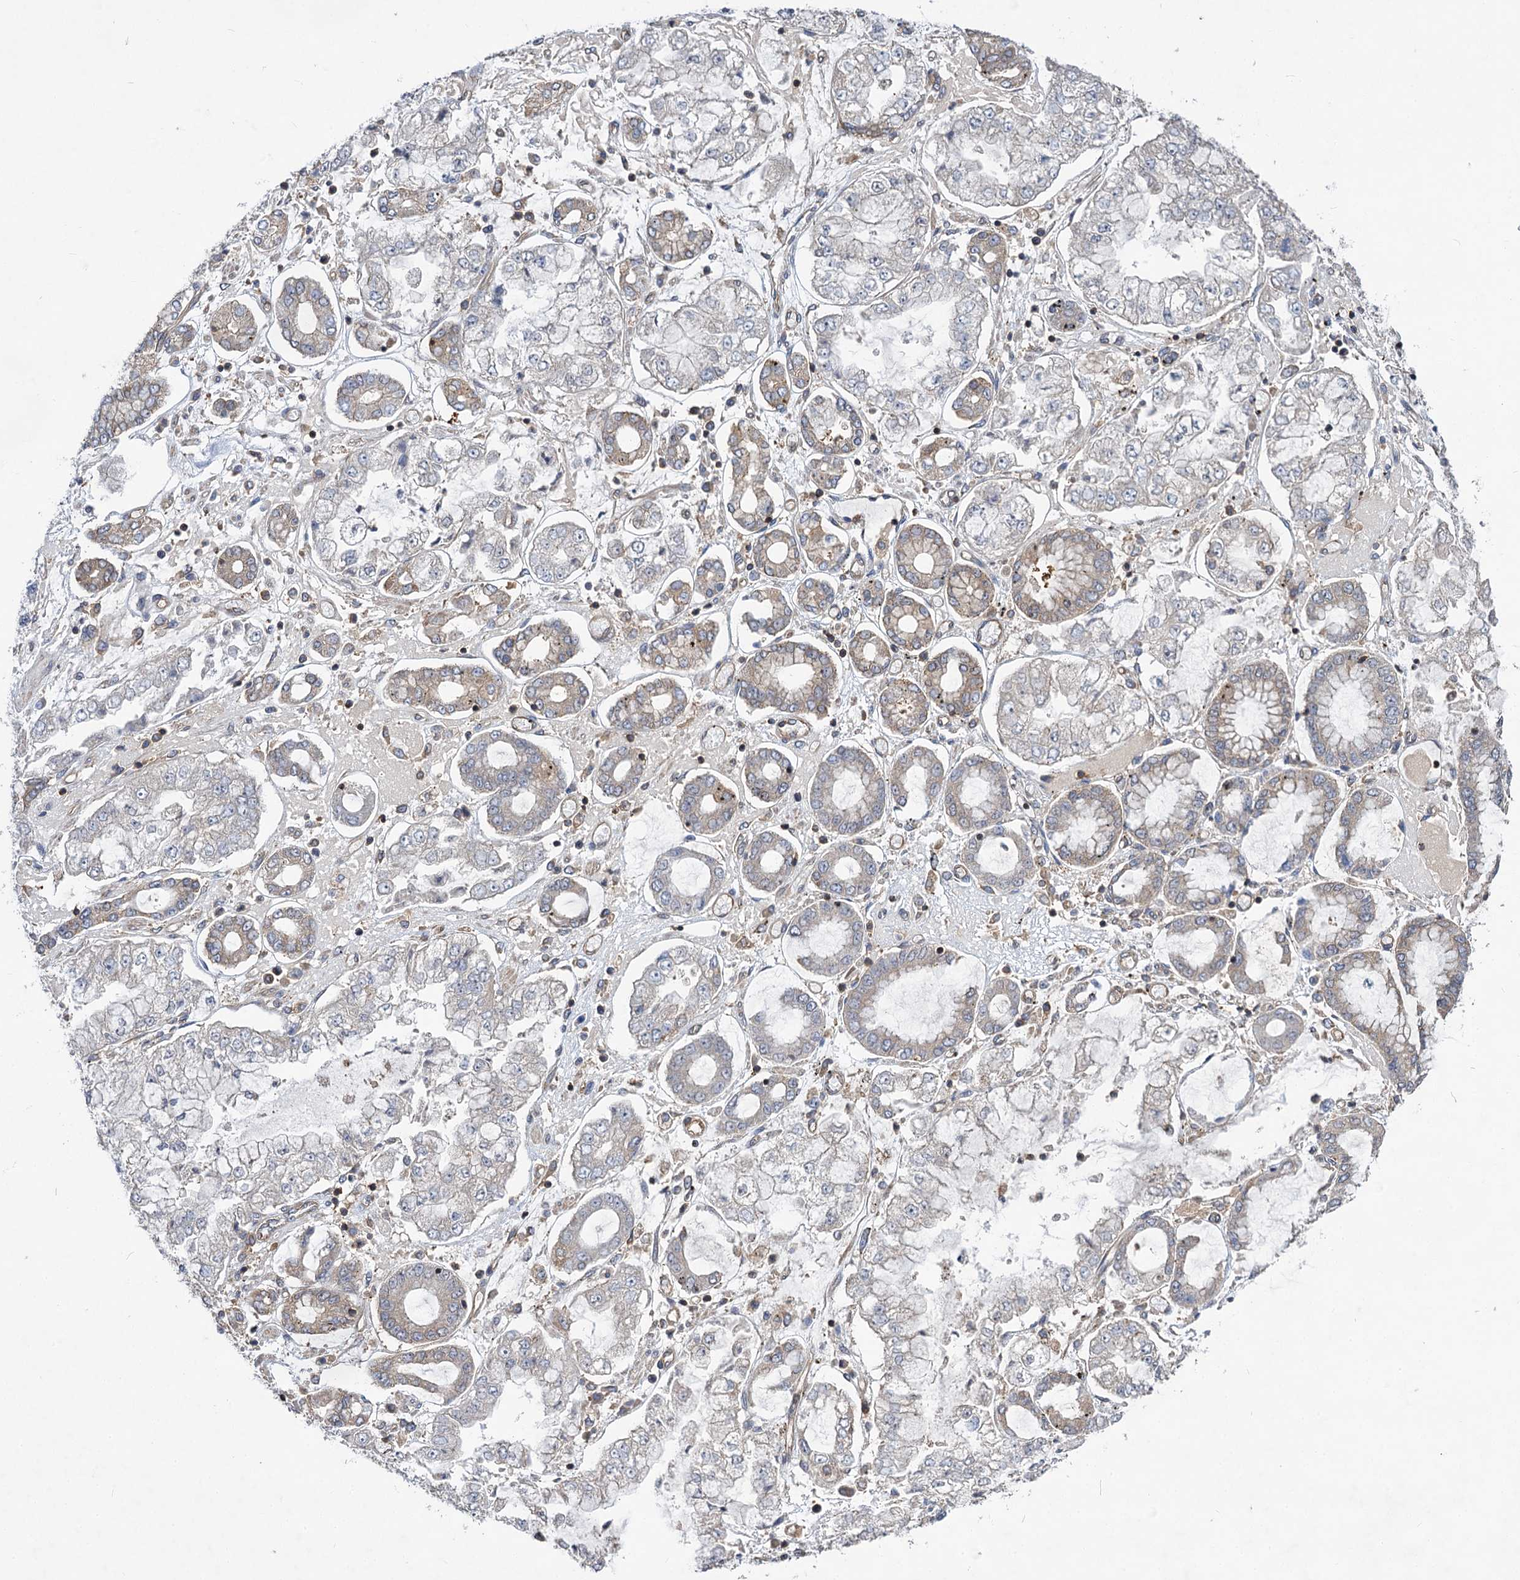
{"staining": {"intensity": "weak", "quantity": "<25%", "location": "cytoplasmic/membranous"}, "tissue": "stomach cancer", "cell_type": "Tumor cells", "image_type": "cancer", "snomed": [{"axis": "morphology", "description": "Adenocarcinoma, NOS"}, {"axis": "topography", "description": "Stomach"}], "caption": "Immunohistochemical staining of stomach cancer (adenocarcinoma) reveals no significant positivity in tumor cells.", "gene": "PACS1", "patient": {"sex": "male", "age": 76}}